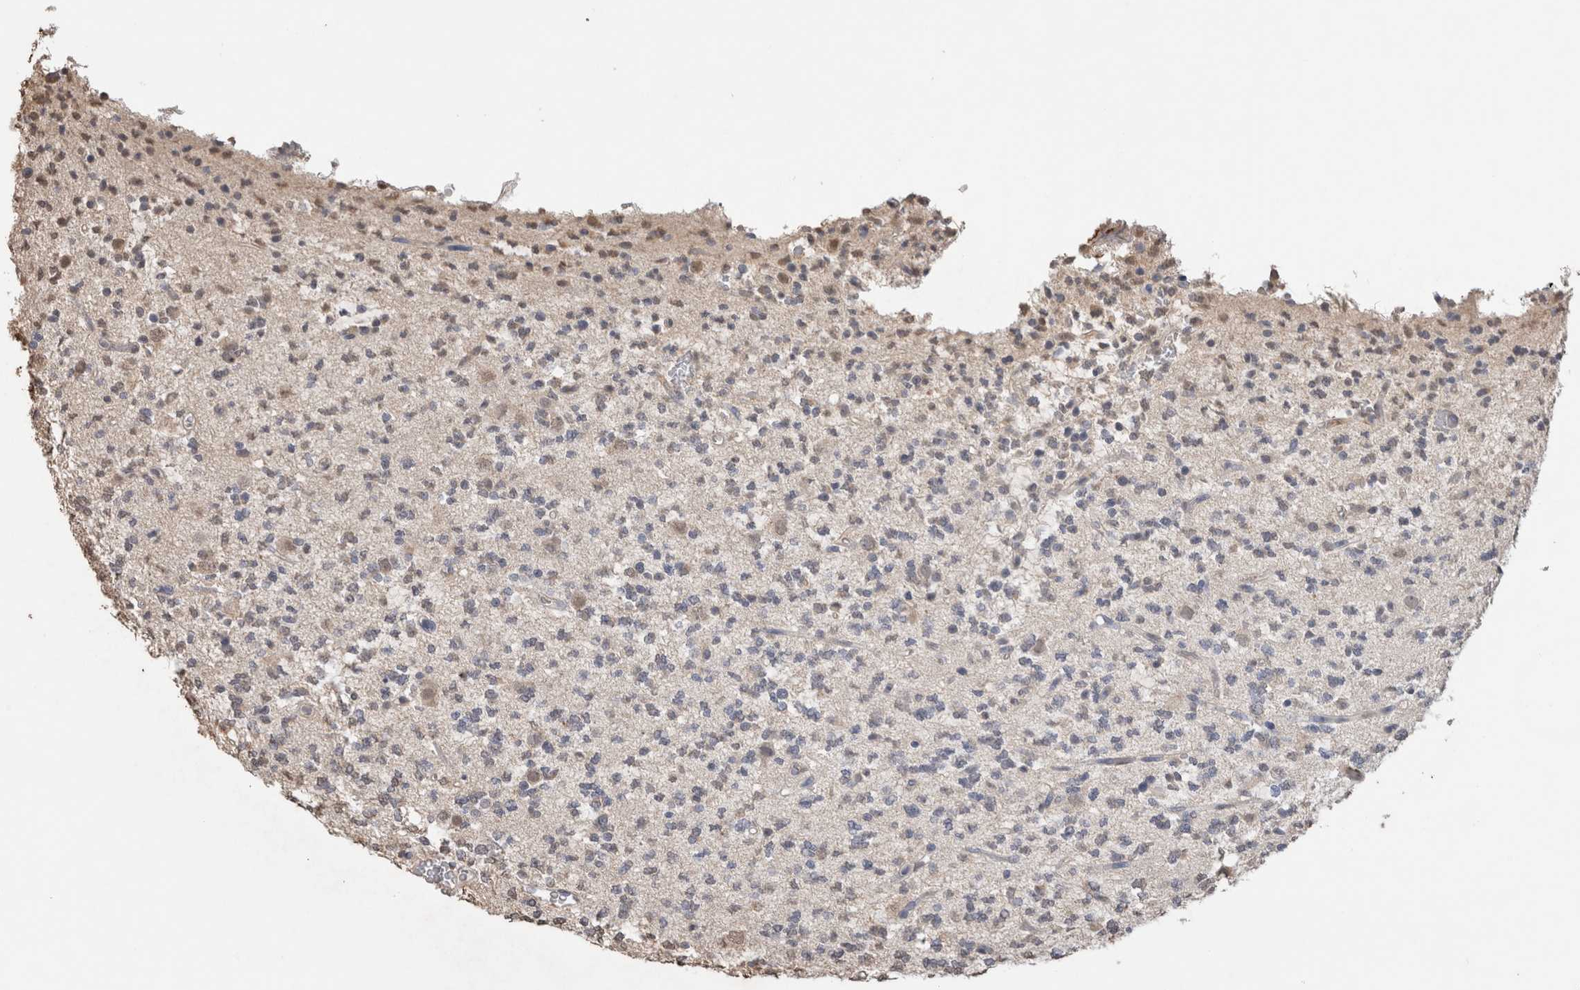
{"staining": {"intensity": "weak", "quantity": "<25%", "location": "cytoplasmic/membranous"}, "tissue": "glioma", "cell_type": "Tumor cells", "image_type": "cancer", "snomed": [{"axis": "morphology", "description": "Glioma, malignant, Low grade"}, {"axis": "topography", "description": "Brain"}], "caption": "Human glioma stained for a protein using immunohistochemistry displays no positivity in tumor cells.", "gene": "S100A10", "patient": {"sex": "male", "age": 38}}